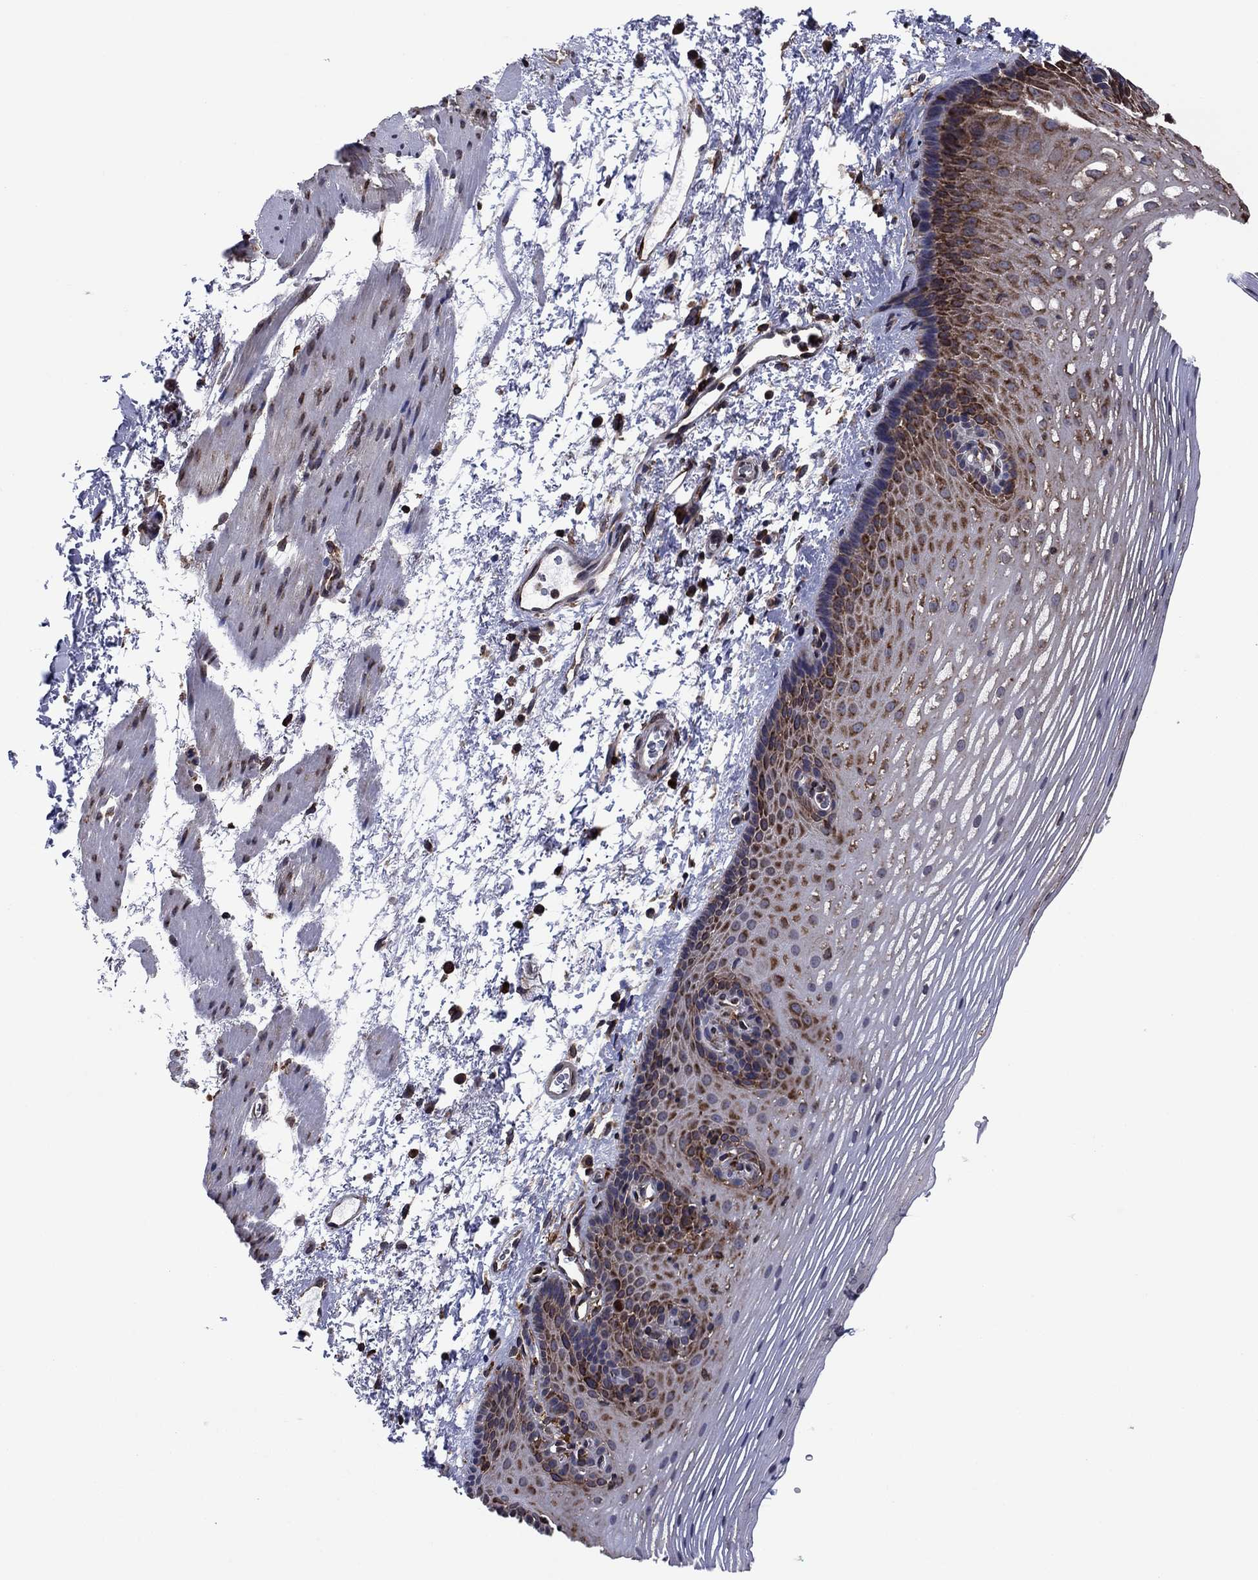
{"staining": {"intensity": "strong", "quantity": "25%-75%", "location": "cytoplasmic/membranous"}, "tissue": "esophagus", "cell_type": "Squamous epithelial cells", "image_type": "normal", "snomed": [{"axis": "morphology", "description": "Normal tissue, NOS"}, {"axis": "topography", "description": "Esophagus"}], "caption": "An immunohistochemistry (IHC) histopathology image of benign tissue is shown. Protein staining in brown shows strong cytoplasmic/membranous positivity in esophagus within squamous epithelial cells.", "gene": "YBX1", "patient": {"sex": "male", "age": 76}}